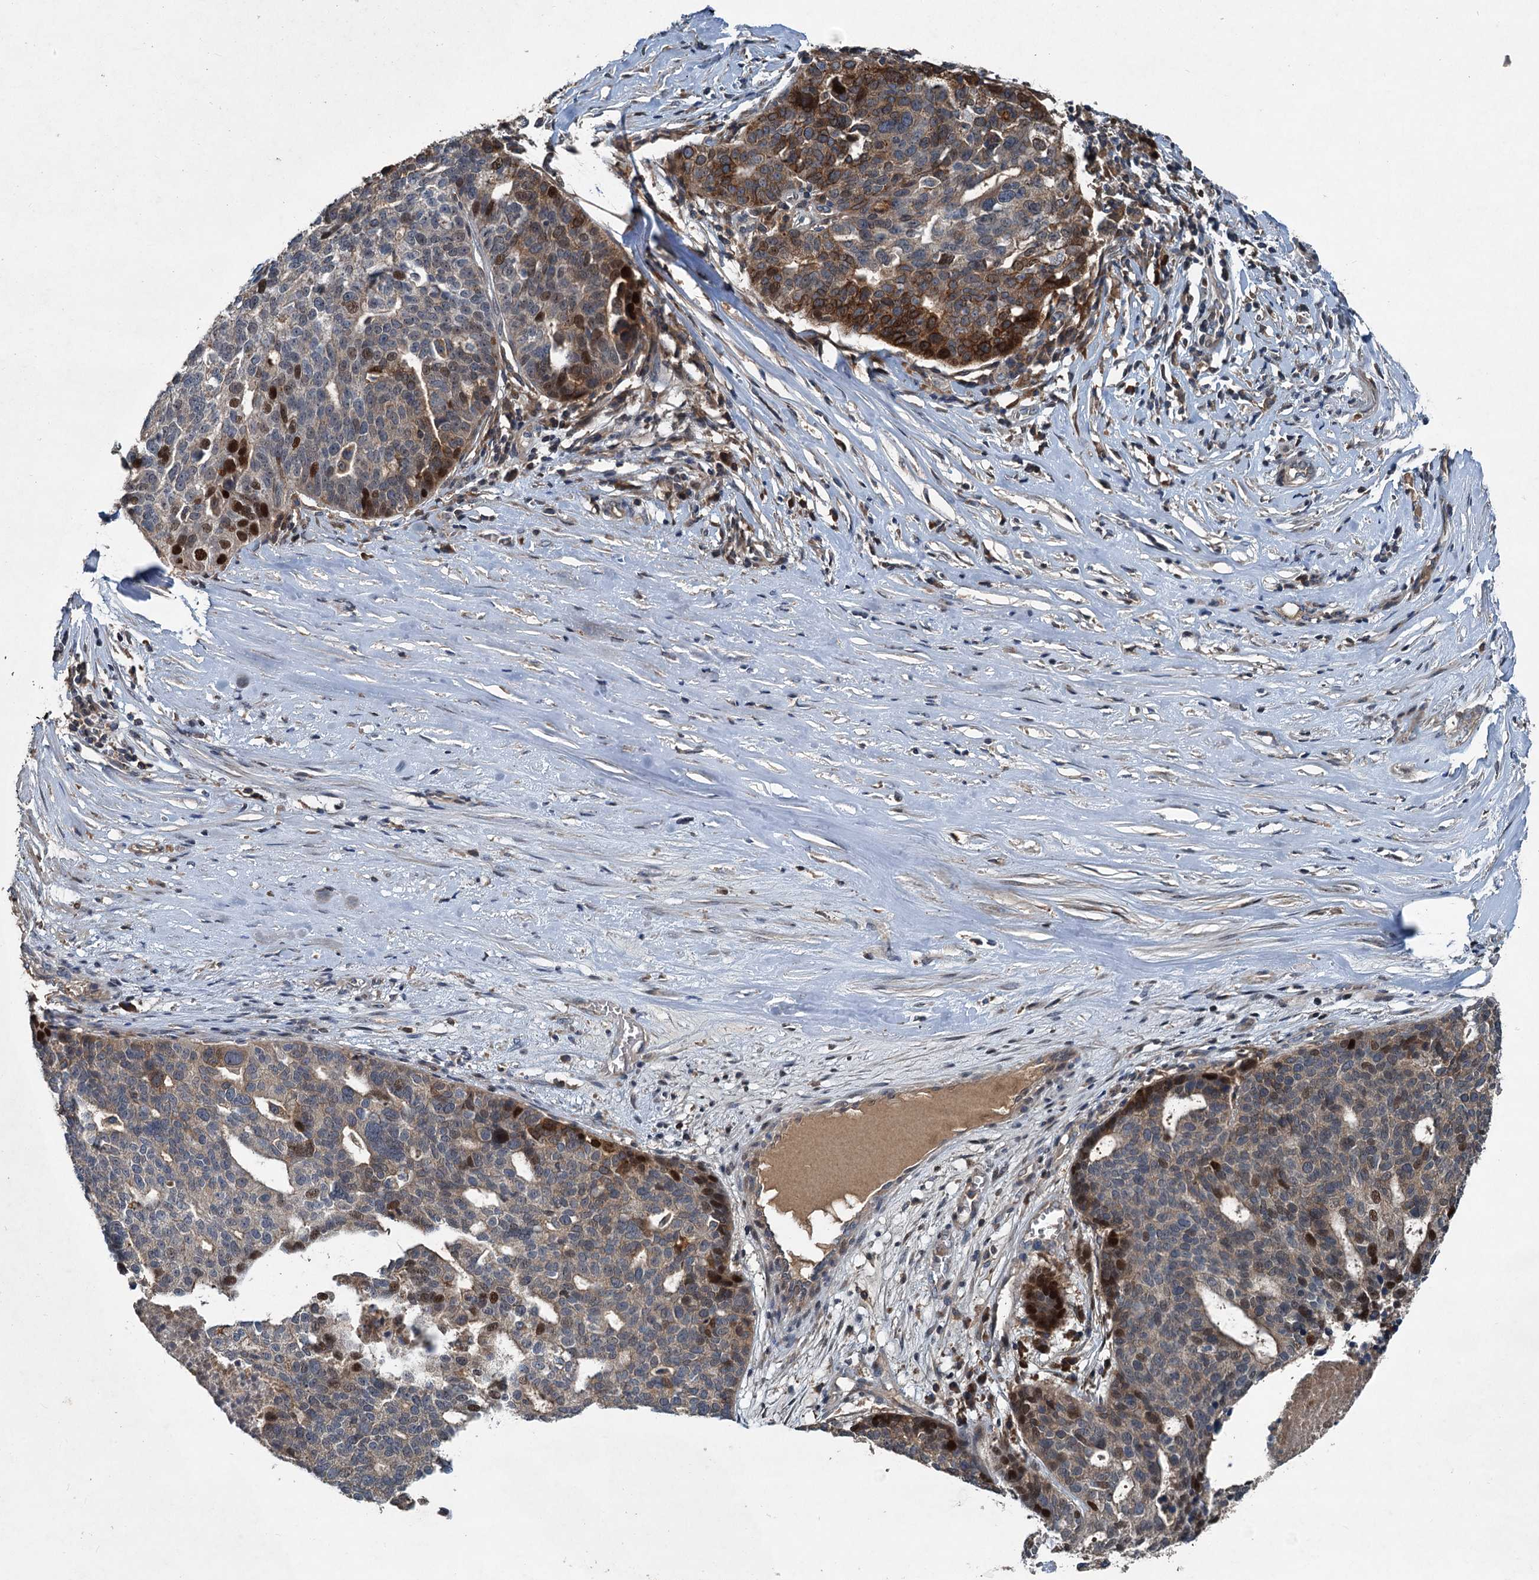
{"staining": {"intensity": "strong", "quantity": "25%-75%", "location": "cytoplasmic/membranous,nuclear"}, "tissue": "ovarian cancer", "cell_type": "Tumor cells", "image_type": "cancer", "snomed": [{"axis": "morphology", "description": "Cystadenocarcinoma, serous, NOS"}, {"axis": "topography", "description": "Ovary"}], "caption": "Ovarian serous cystadenocarcinoma stained with immunohistochemistry (IHC) demonstrates strong cytoplasmic/membranous and nuclear positivity in approximately 25%-75% of tumor cells.", "gene": "TAPBPL", "patient": {"sex": "female", "age": 59}}